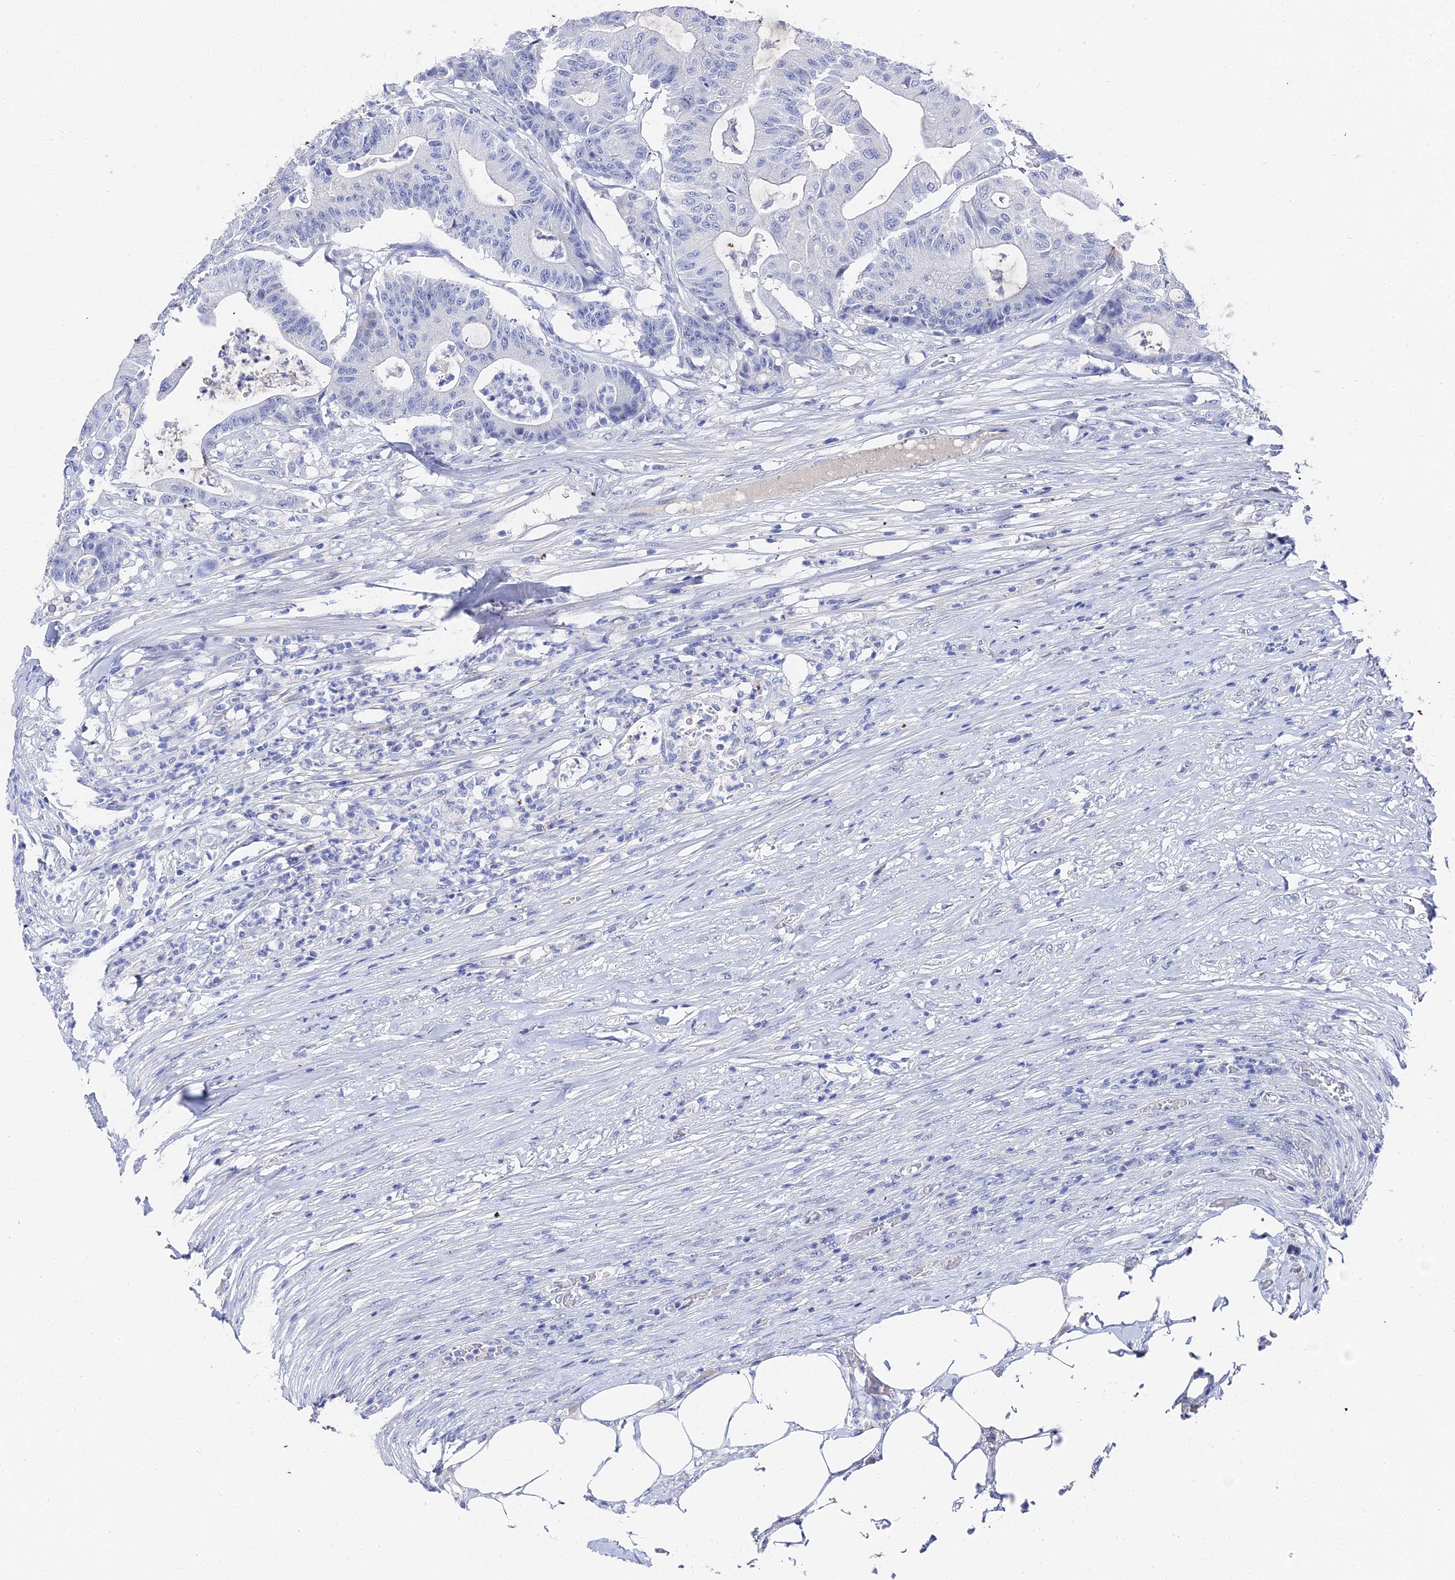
{"staining": {"intensity": "negative", "quantity": "none", "location": "none"}, "tissue": "colorectal cancer", "cell_type": "Tumor cells", "image_type": "cancer", "snomed": [{"axis": "morphology", "description": "Adenocarcinoma, NOS"}, {"axis": "topography", "description": "Colon"}], "caption": "Immunohistochemical staining of human colorectal cancer demonstrates no significant staining in tumor cells.", "gene": "KRT17", "patient": {"sex": "female", "age": 84}}